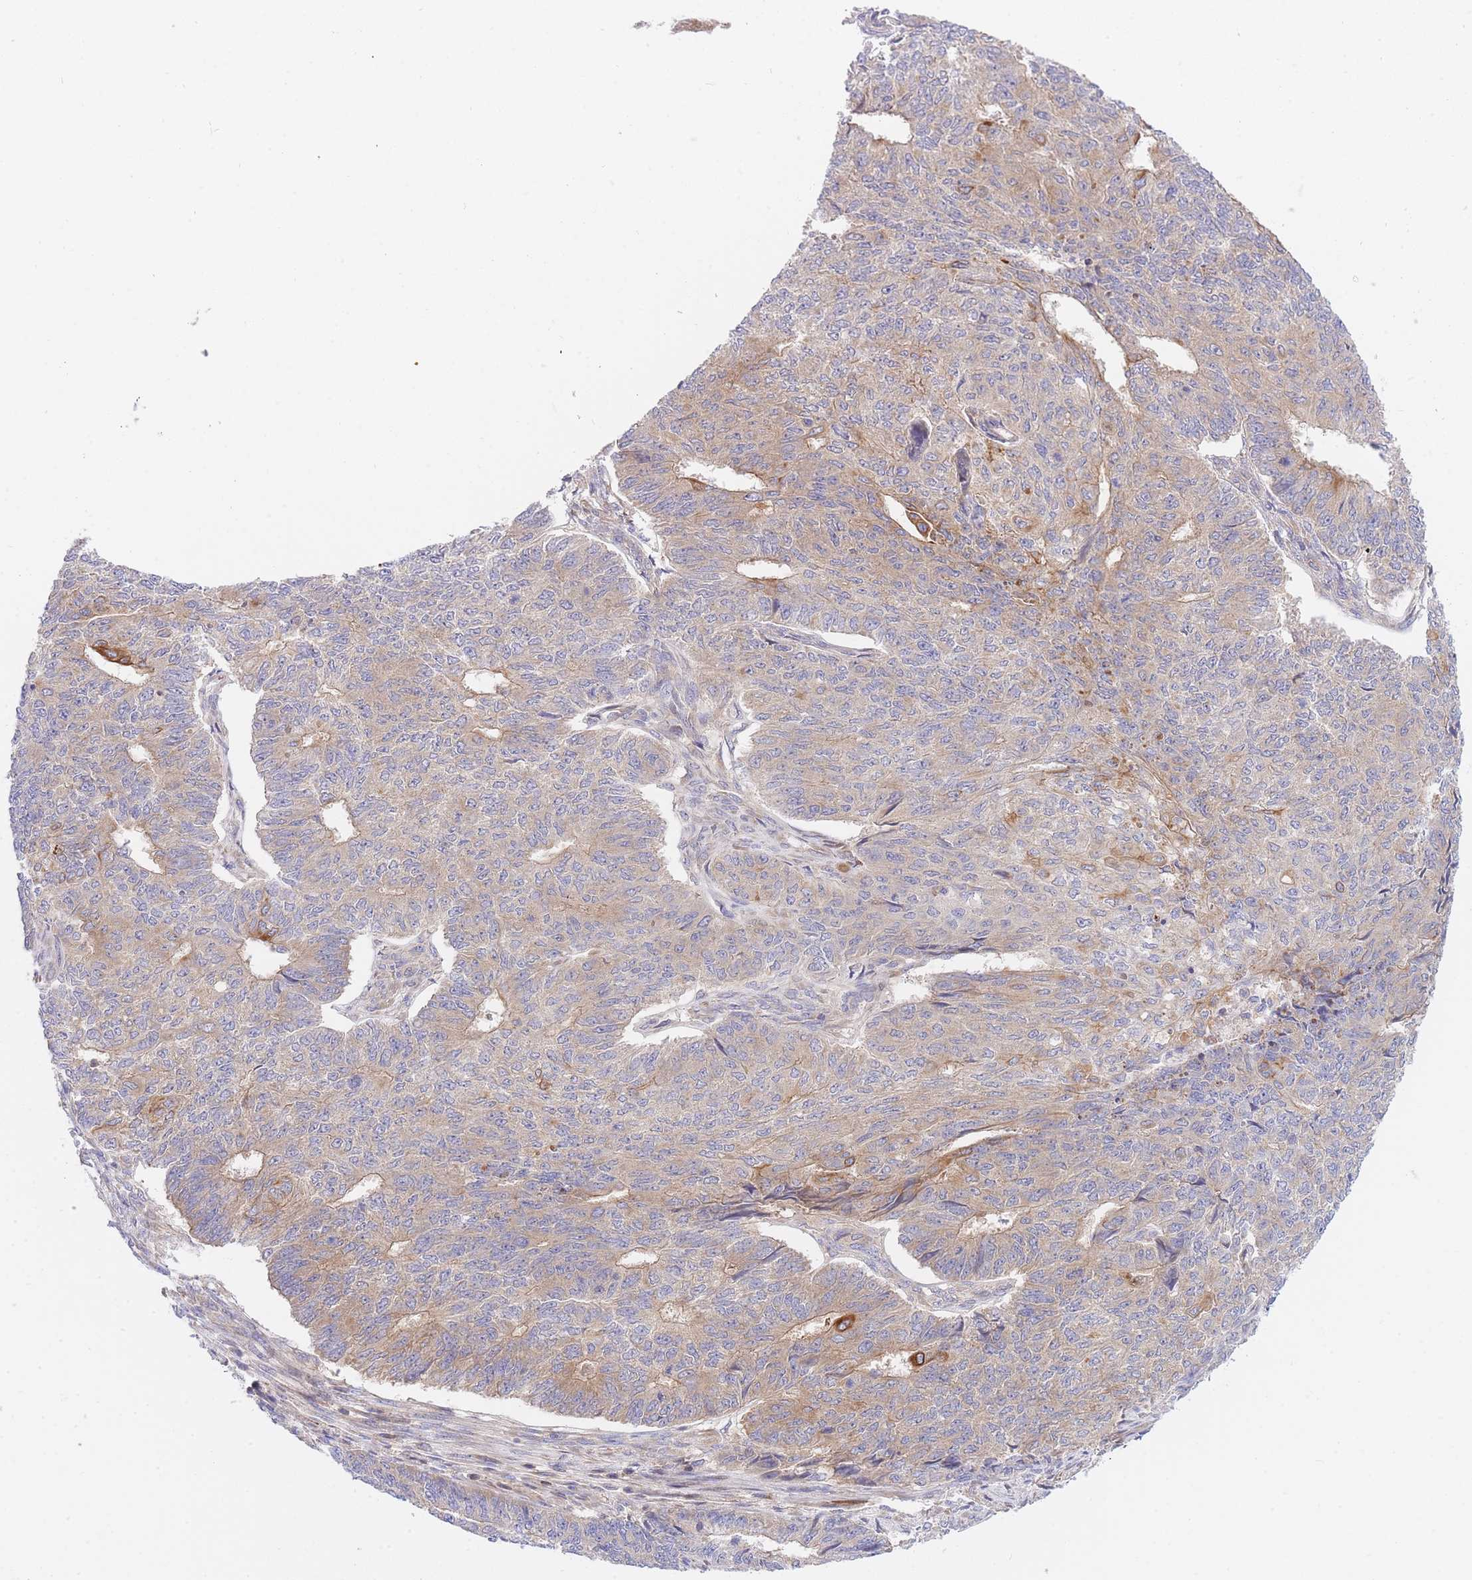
{"staining": {"intensity": "moderate", "quantity": "<25%", "location": "cytoplasmic/membranous"}, "tissue": "endometrial cancer", "cell_type": "Tumor cells", "image_type": "cancer", "snomed": [{"axis": "morphology", "description": "Adenocarcinoma, NOS"}, {"axis": "topography", "description": "Endometrium"}], "caption": "IHC image of adenocarcinoma (endometrial) stained for a protein (brown), which exhibits low levels of moderate cytoplasmic/membranous staining in about <25% of tumor cells.", "gene": "EIF2B2", "patient": {"sex": "female", "age": 32}}